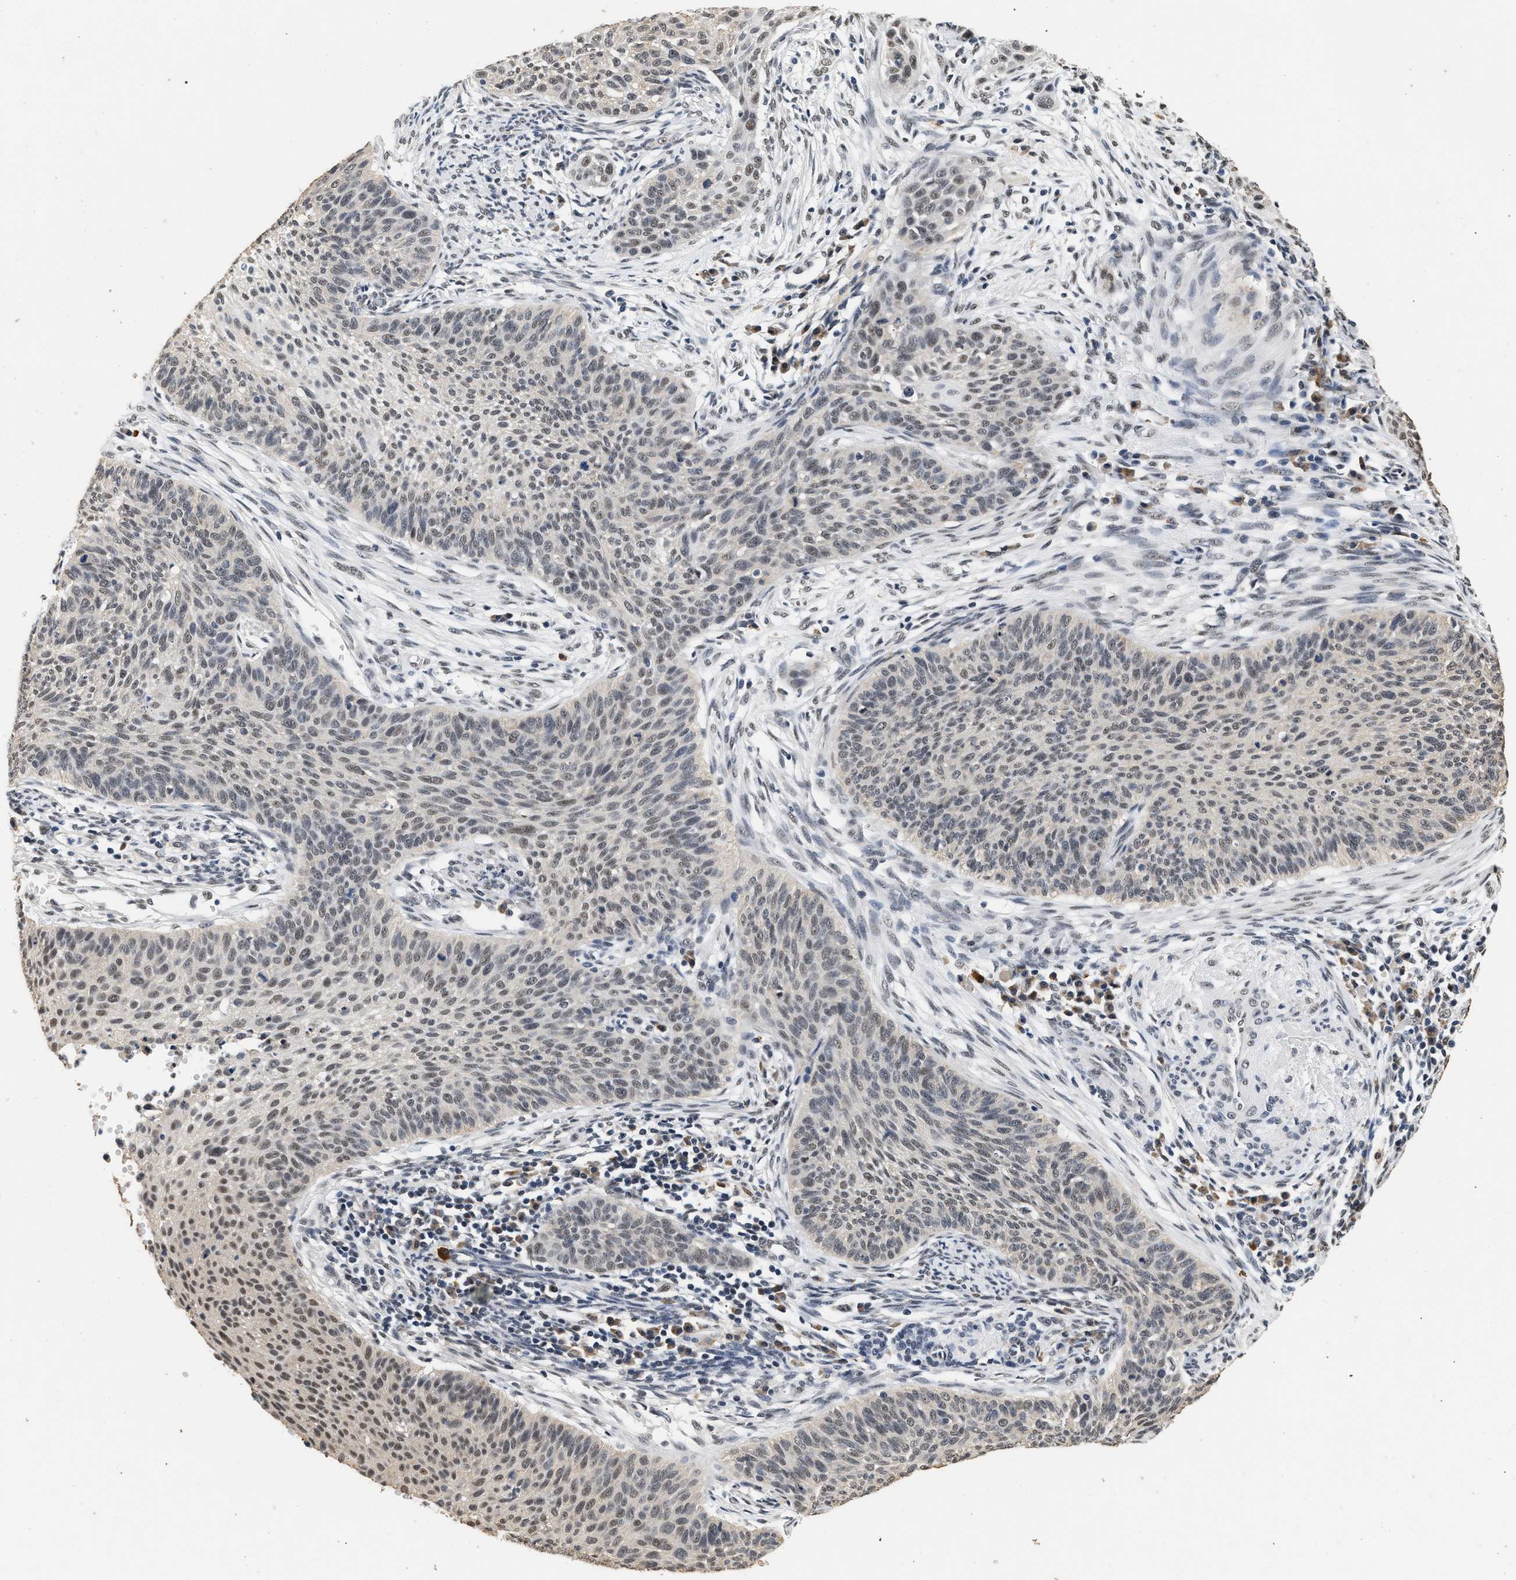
{"staining": {"intensity": "moderate", "quantity": "<25%", "location": "nuclear"}, "tissue": "cervical cancer", "cell_type": "Tumor cells", "image_type": "cancer", "snomed": [{"axis": "morphology", "description": "Squamous cell carcinoma, NOS"}, {"axis": "topography", "description": "Cervix"}], "caption": "This image demonstrates immunohistochemistry staining of squamous cell carcinoma (cervical), with low moderate nuclear positivity in approximately <25% of tumor cells.", "gene": "THOC1", "patient": {"sex": "female", "age": 70}}